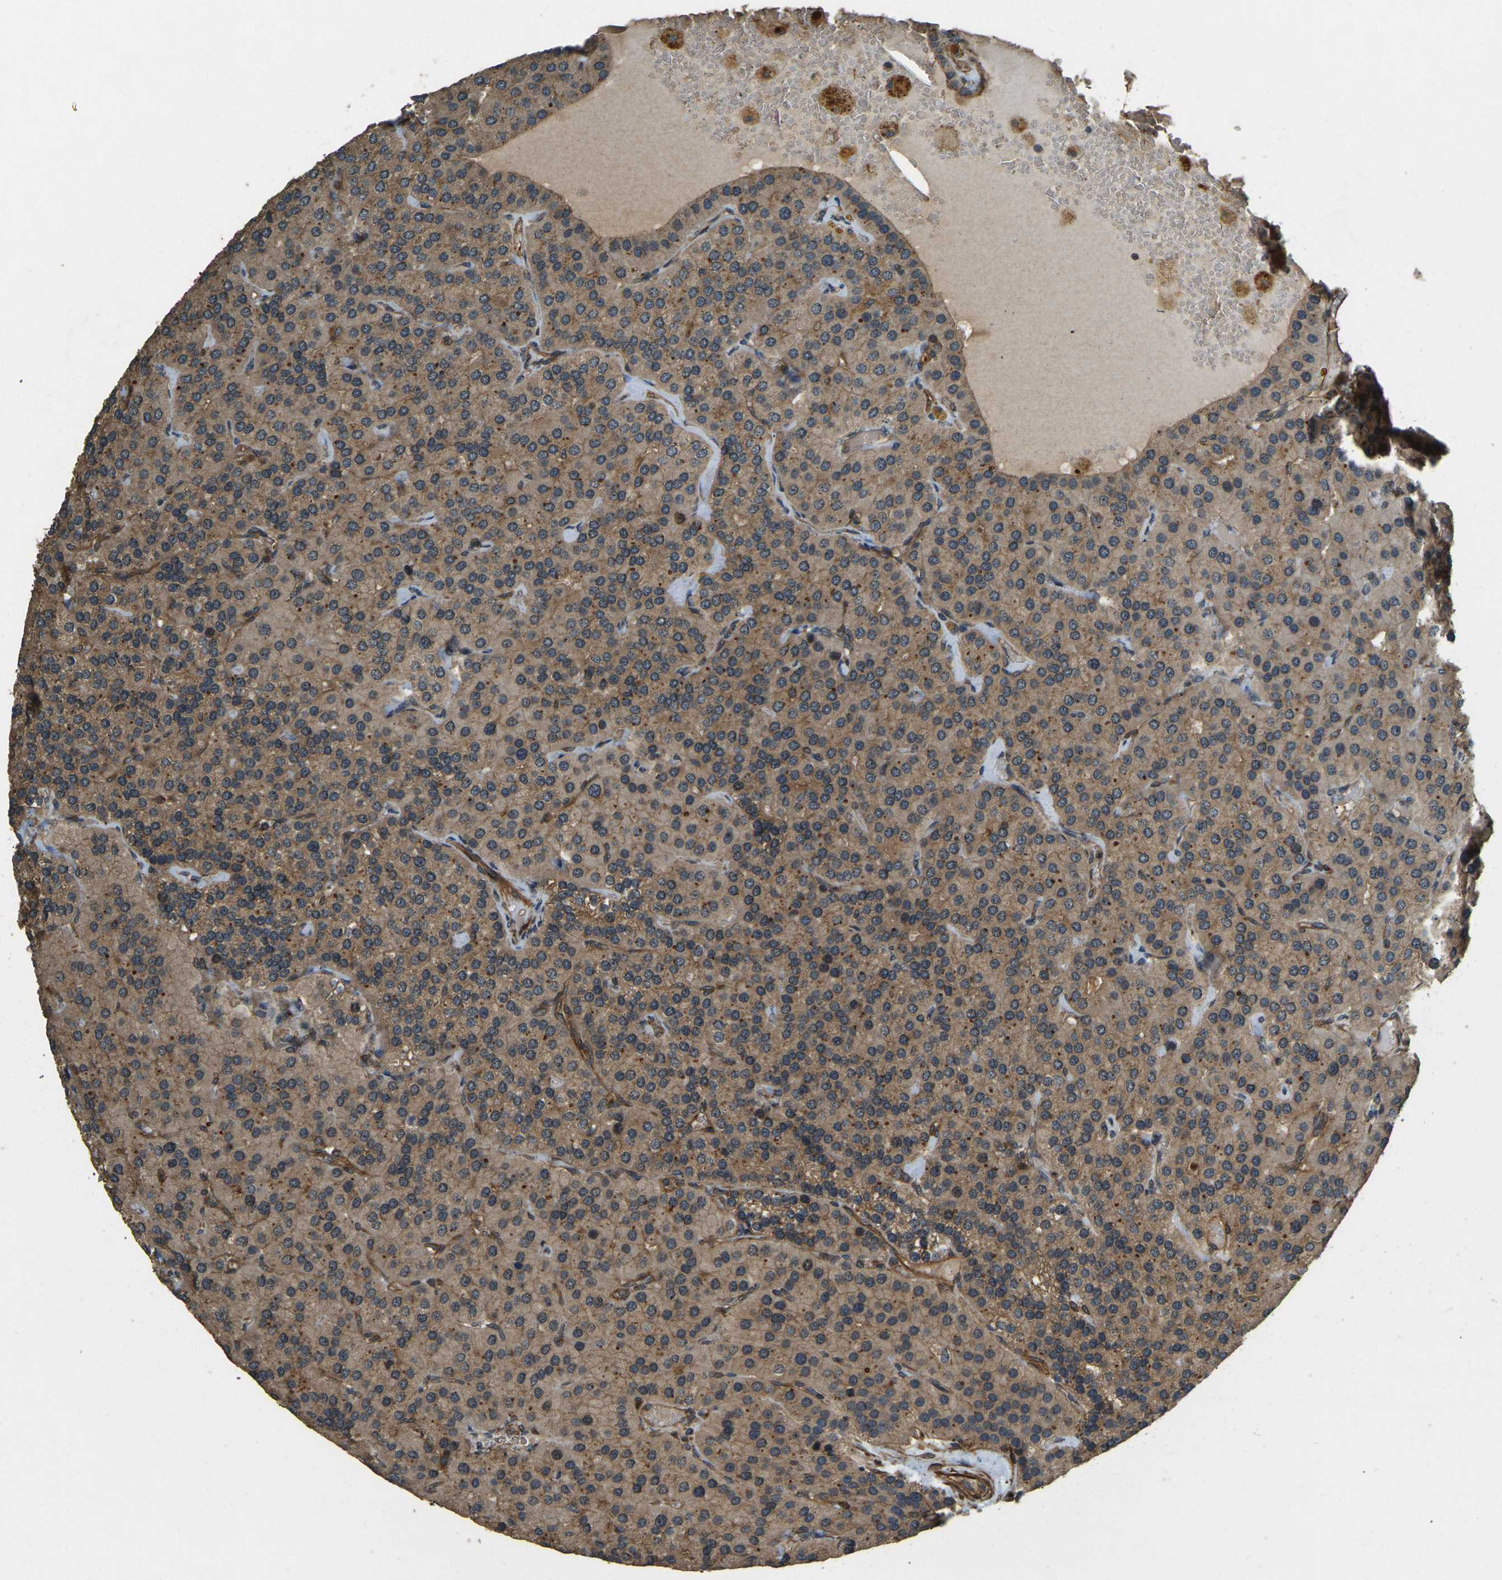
{"staining": {"intensity": "moderate", "quantity": ">75%", "location": "cytoplasmic/membranous"}, "tissue": "parathyroid gland", "cell_type": "Glandular cells", "image_type": "normal", "snomed": [{"axis": "morphology", "description": "Normal tissue, NOS"}, {"axis": "morphology", "description": "Adenoma, NOS"}, {"axis": "topography", "description": "Parathyroid gland"}], "caption": "IHC of normal human parathyroid gland exhibits medium levels of moderate cytoplasmic/membranous positivity in approximately >75% of glandular cells. The protein is stained brown, and the nuclei are stained in blue (DAB IHC with brightfield microscopy, high magnification).", "gene": "ERGIC1", "patient": {"sex": "female", "age": 86}}